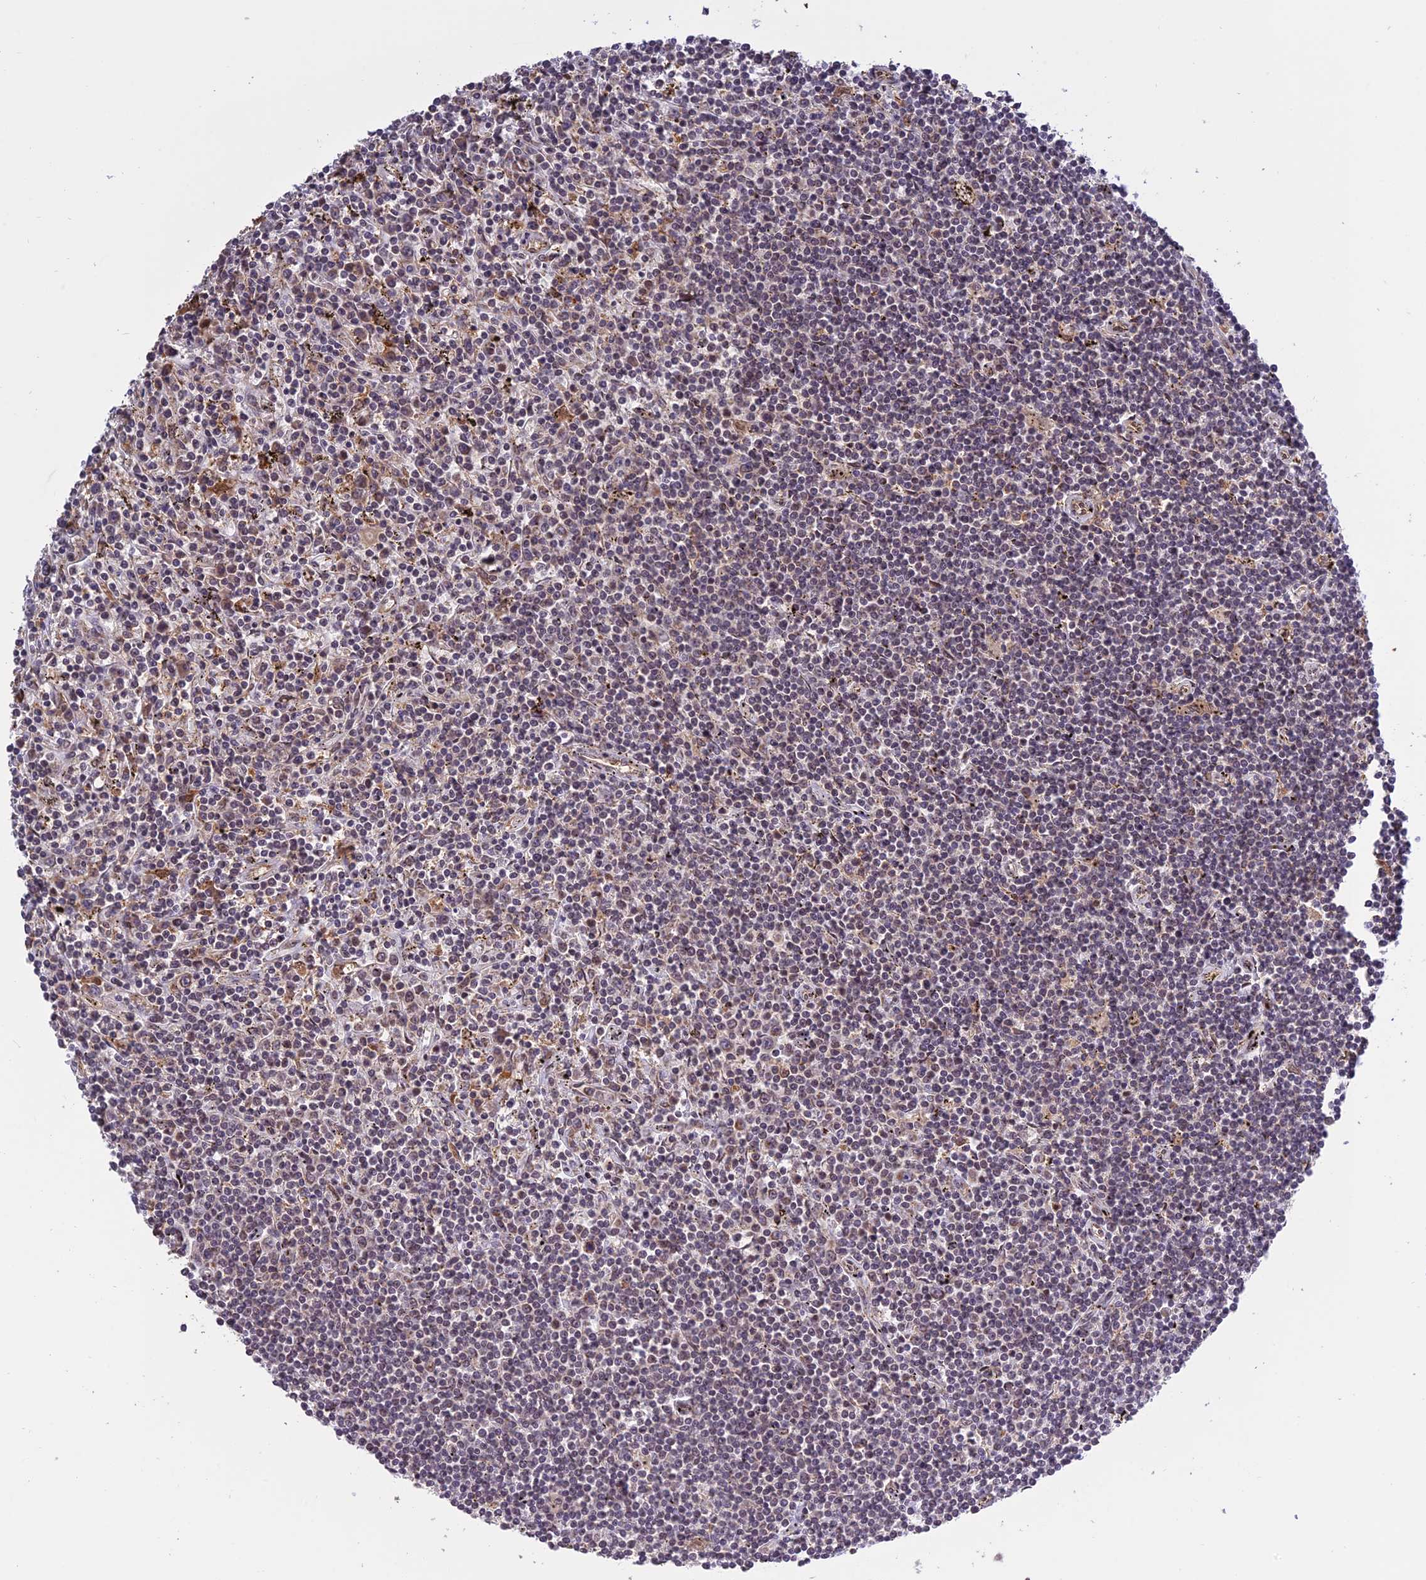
{"staining": {"intensity": "negative", "quantity": "none", "location": "none"}, "tissue": "lymphoma", "cell_type": "Tumor cells", "image_type": "cancer", "snomed": [{"axis": "morphology", "description": "Malignant lymphoma, non-Hodgkin's type, Low grade"}, {"axis": "topography", "description": "Spleen"}], "caption": "Immunohistochemistry (IHC) micrograph of low-grade malignant lymphoma, non-Hodgkin's type stained for a protein (brown), which displays no positivity in tumor cells.", "gene": "MNS1", "patient": {"sex": "male", "age": 76}}